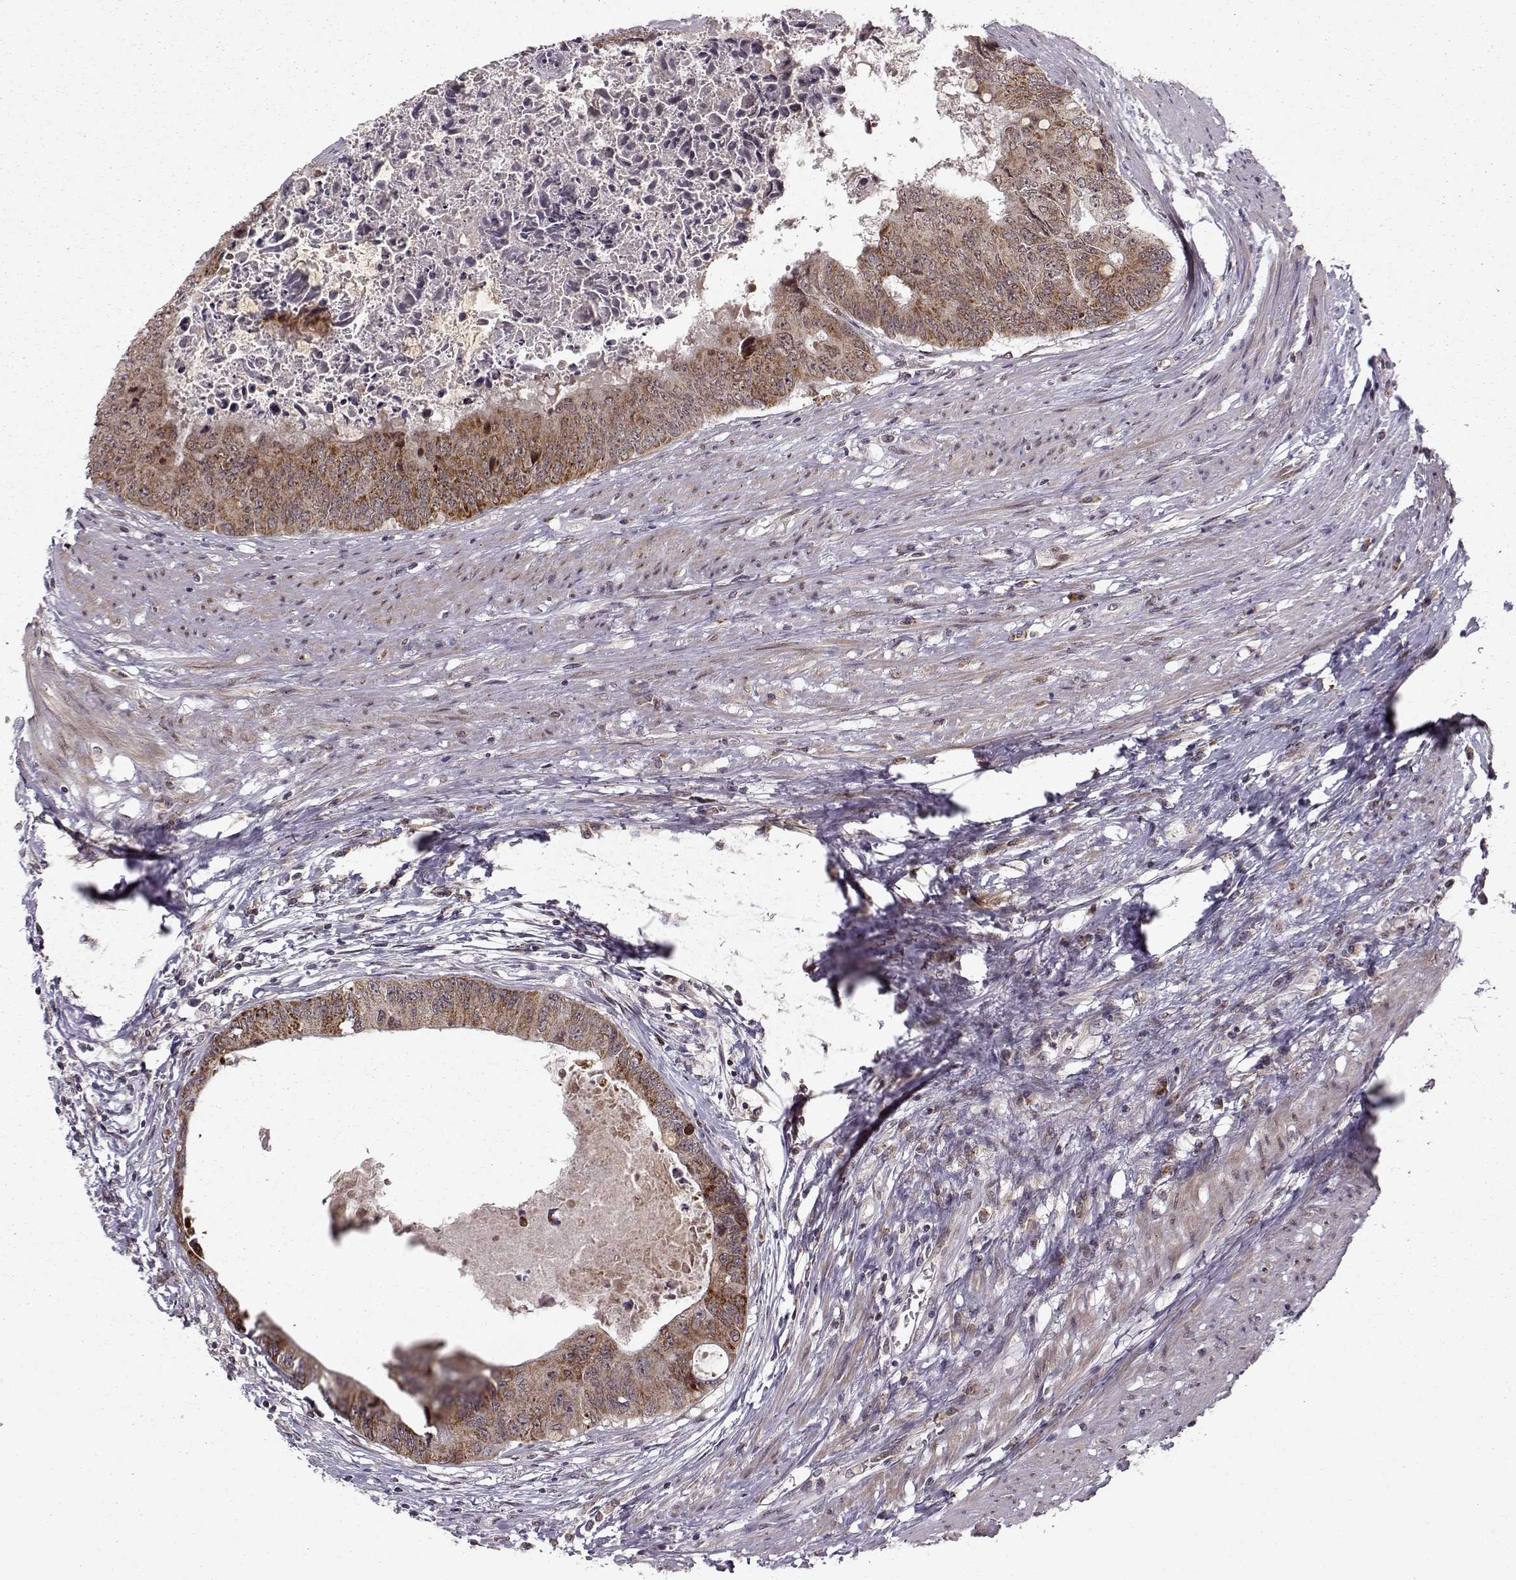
{"staining": {"intensity": "moderate", "quantity": ">75%", "location": "cytoplasmic/membranous"}, "tissue": "colorectal cancer", "cell_type": "Tumor cells", "image_type": "cancer", "snomed": [{"axis": "morphology", "description": "Adenocarcinoma, NOS"}, {"axis": "topography", "description": "Rectum"}], "caption": "Immunohistochemical staining of colorectal cancer (adenocarcinoma) shows moderate cytoplasmic/membranous protein staining in approximately >75% of tumor cells.", "gene": "RAI1", "patient": {"sex": "male", "age": 59}}